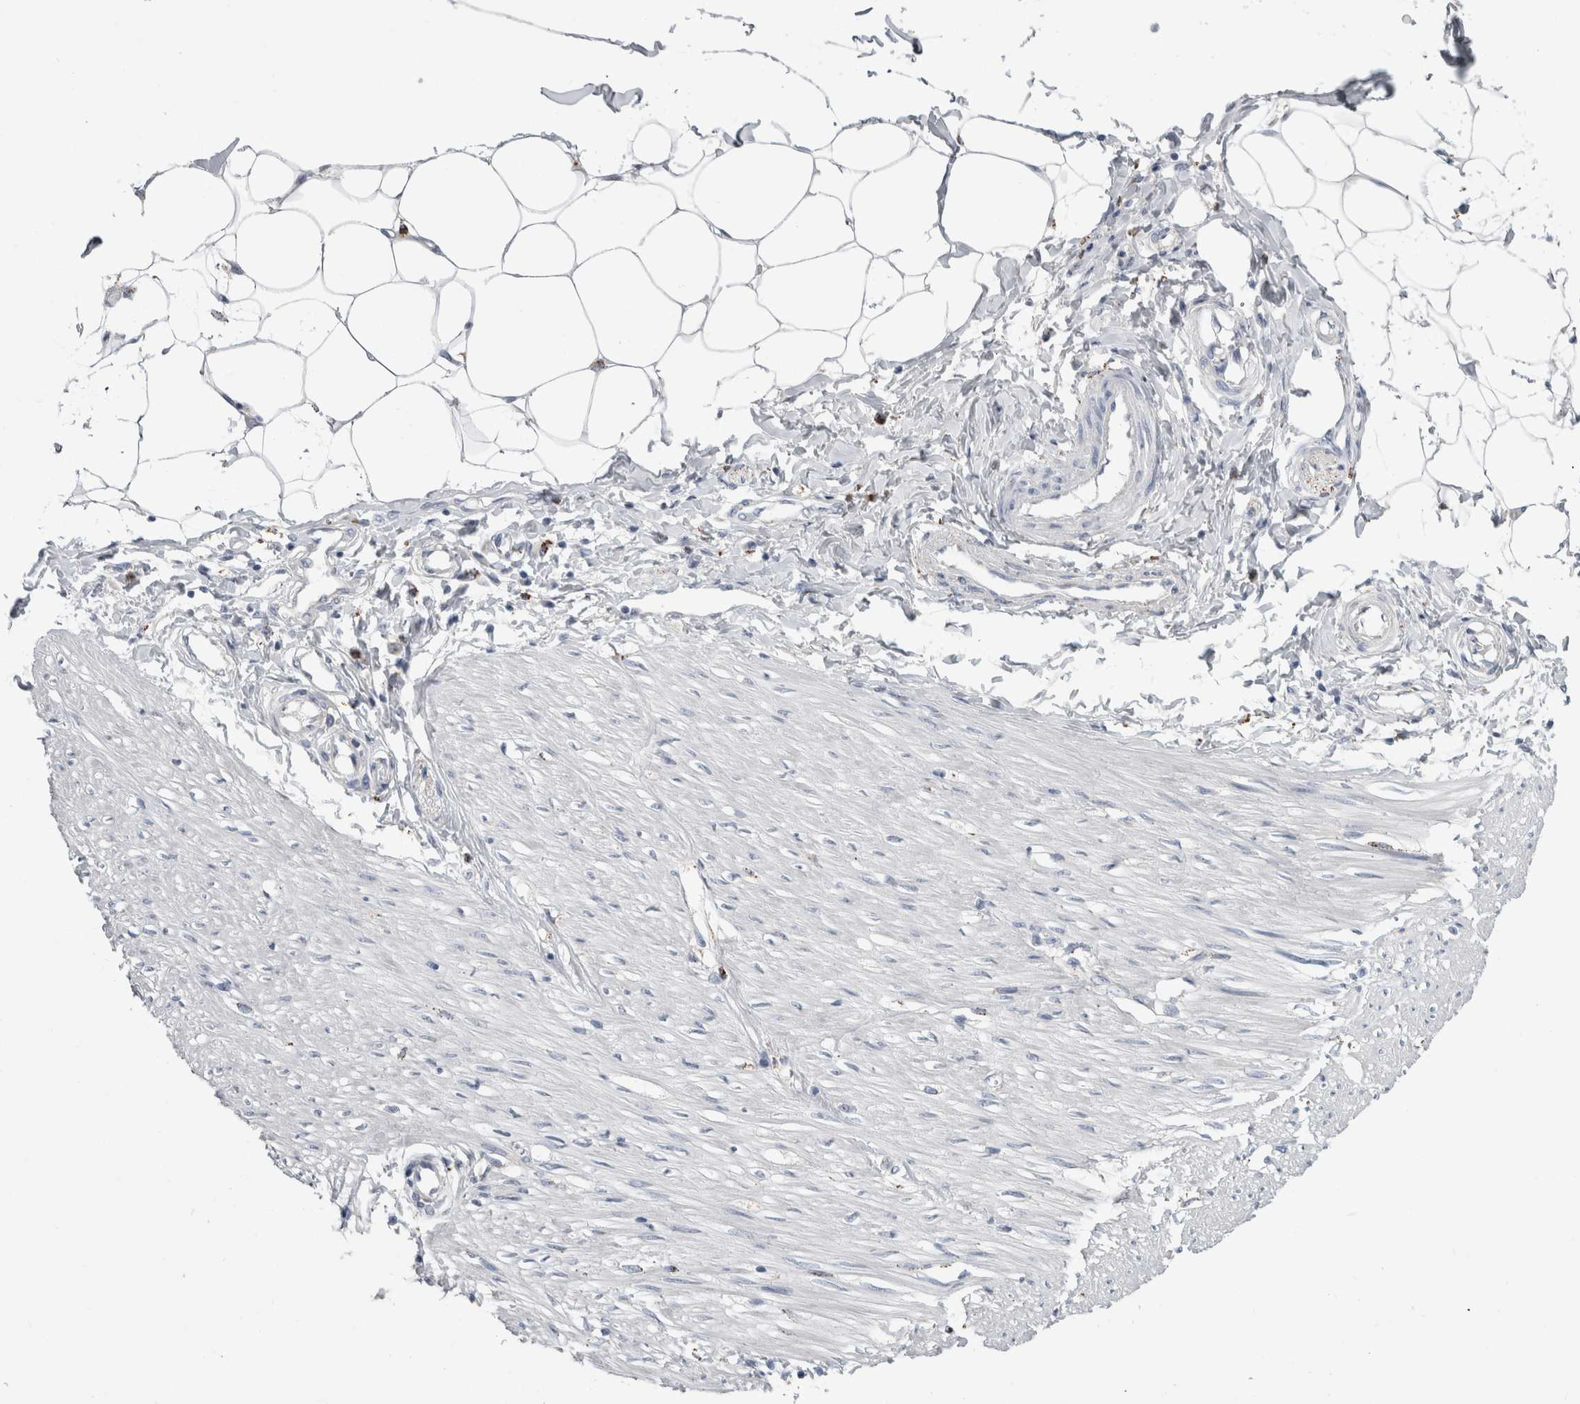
{"staining": {"intensity": "negative", "quantity": "none", "location": "none"}, "tissue": "adipose tissue", "cell_type": "Adipocytes", "image_type": "normal", "snomed": [{"axis": "morphology", "description": "Normal tissue, NOS"}, {"axis": "morphology", "description": "Adenocarcinoma, NOS"}, {"axis": "topography", "description": "Colon"}, {"axis": "topography", "description": "Peripheral nerve tissue"}], "caption": "Immunohistochemistry (IHC) image of normal adipose tissue: adipose tissue stained with DAB (3,3'-diaminobenzidine) displays no significant protein expression in adipocytes. (Immunohistochemistry (IHC), brightfield microscopy, high magnification).", "gene": "GATM", "patient": {"sex": "male", "age": 14}}